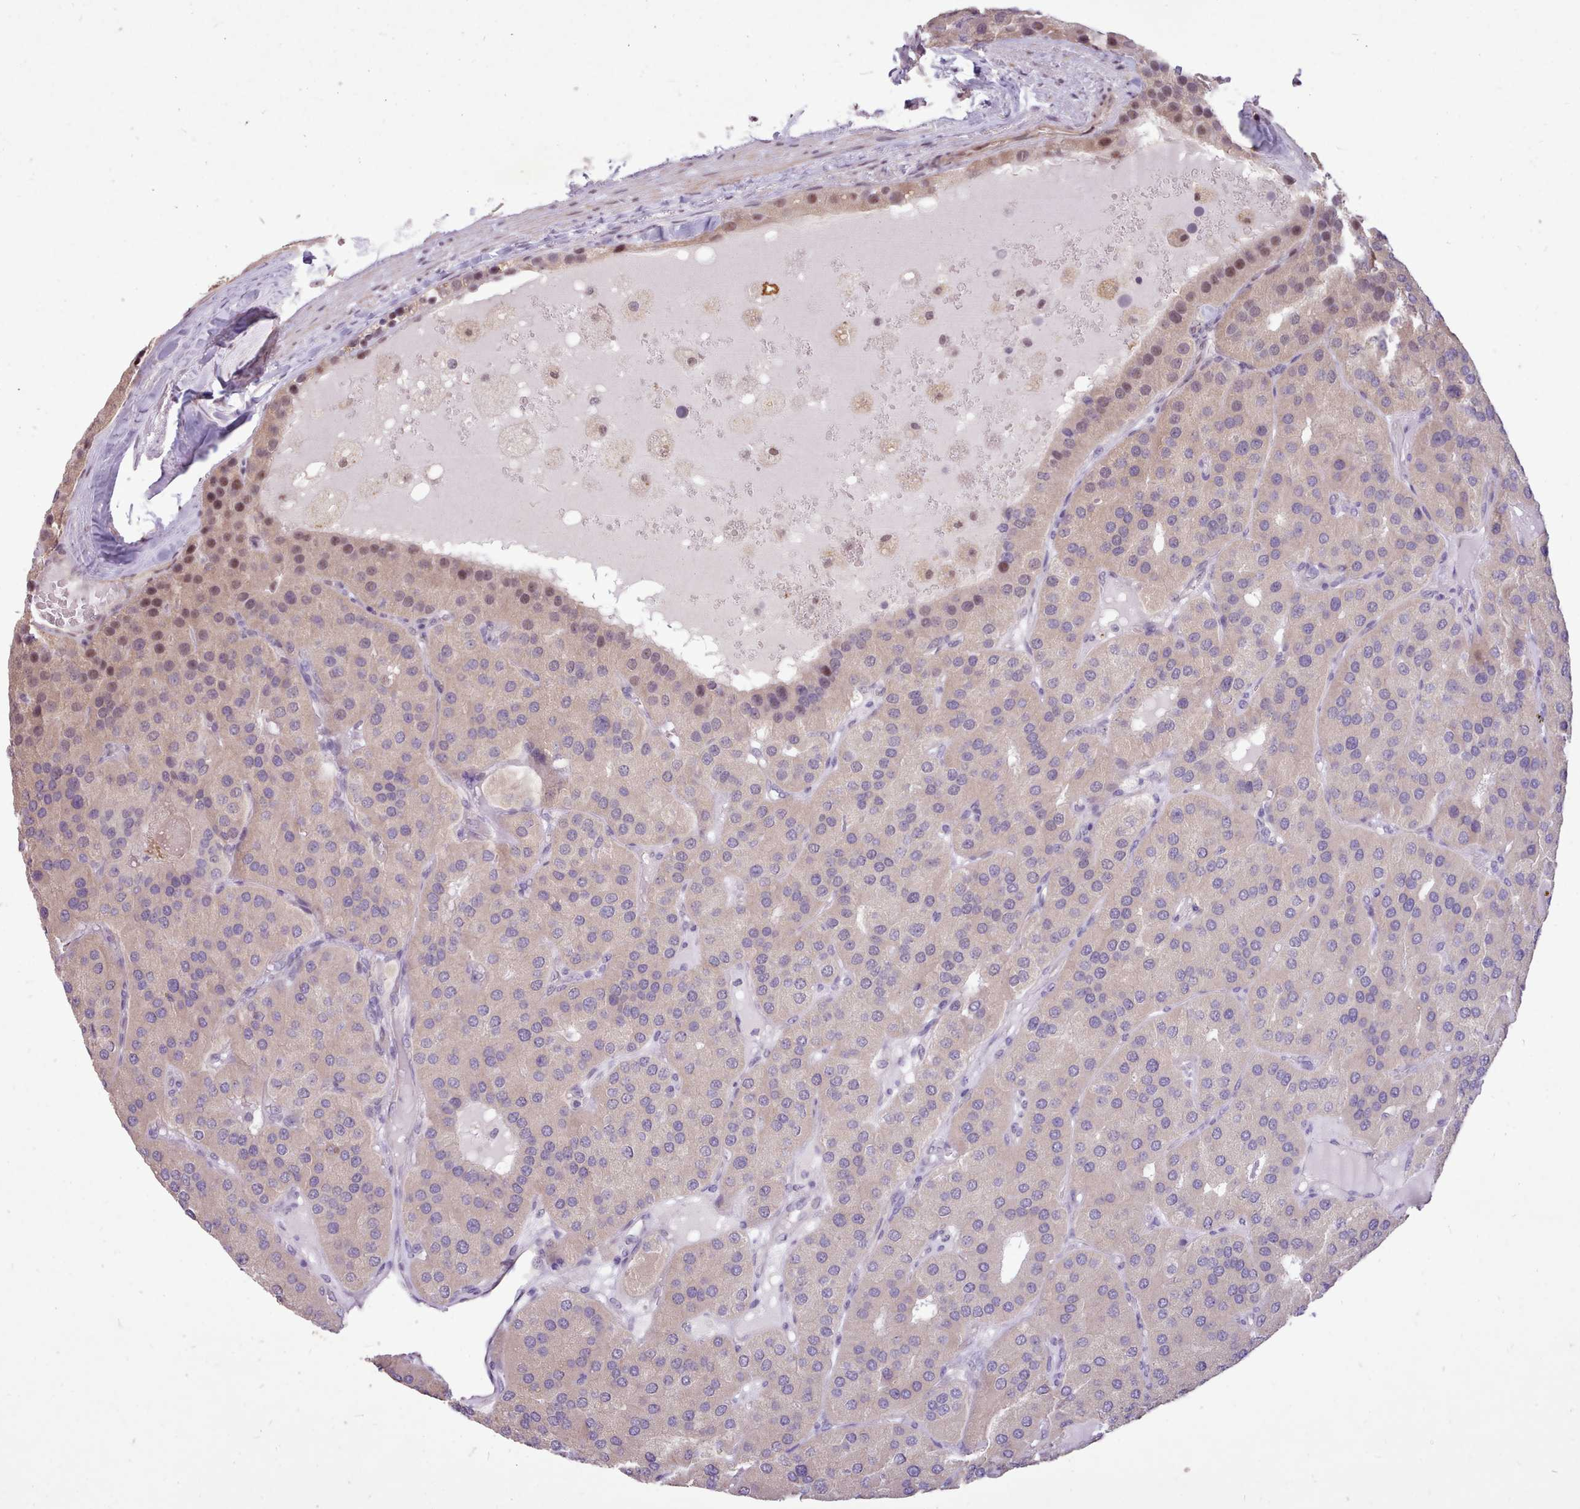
{"staining": {"intensity": "moderate", "quantity": "<25%", "location": "nuclear"}, "tissue": "parathyroid gland", "cell_type": "Glandular cells", "image_type": "normal", "snomed": [{"axis": "morphology", "description": "Normal tissue, NOS"}, {"axis": "morphology", "description": "Adenoma, NOS"}, {"axis": "topography", "description": "Parathyroid gland"}], "caption": "Glandular cells exhibit low levels of moderate nuclear staining in about <25% of cells in unremarkable parathyroid gland.", "gene": "ZNF607", "patient": {"sex": "female", "age": 86}}